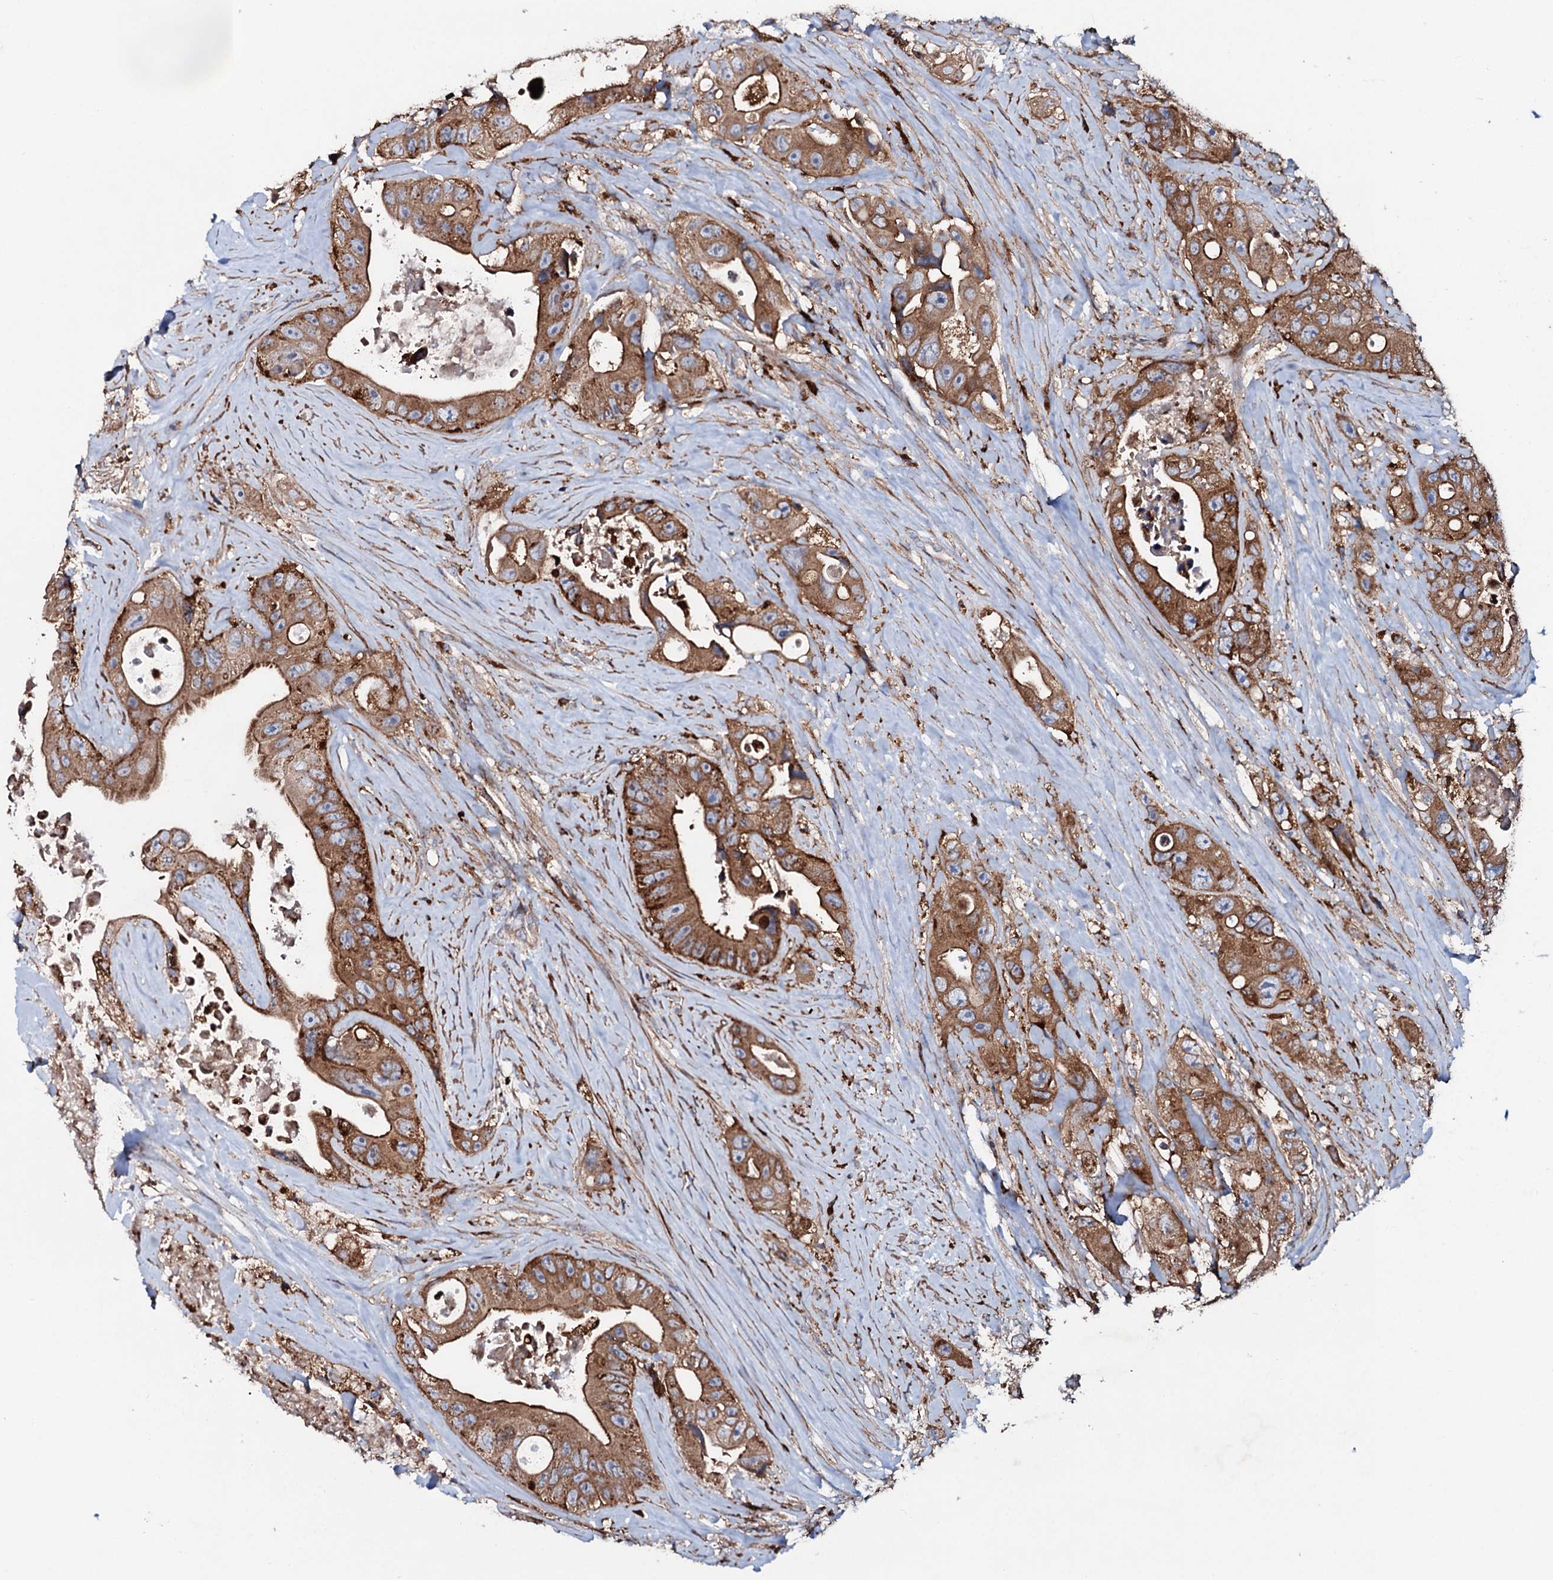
{"staining": {"intensity": "moderate", "quantity": ">75%", "location": "cytoplasmic/membranous"}, "tissue": "colorectal cancer", "cell_type": "Tumor cells", "image_type": "cancer", "snomed": [{"axis": "morphology", "description": "Adenocarcinoma, NOS"}, {"axis": "topography", "description": "Colon"}], "caption": "Protein staining shows moderate cytoplasmic/membranous expression in approximately >75% of tumor cells in colorectal adenocarcinoma.", "gene": "P2RX4", "patient": {"sex": "female", "age": 46}}